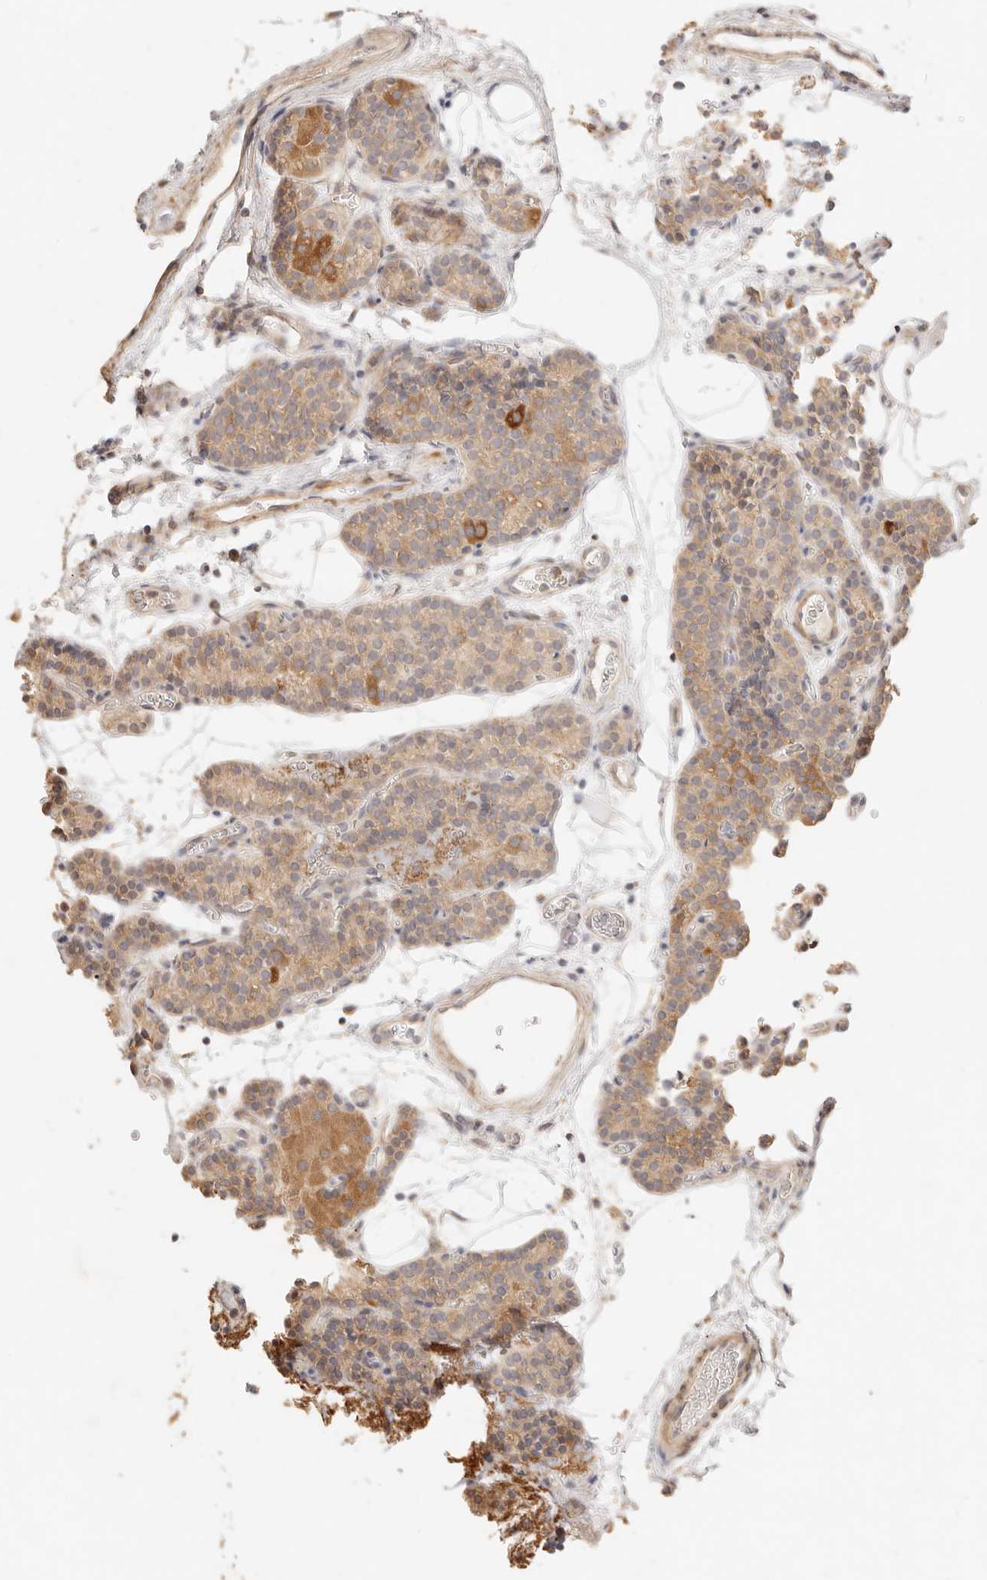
{"staining": {"intensity": "moderate", "quantity": ">75%", "location": "cytoplasmic/membranous"}, "tissue": "parathyroid gland", "cell_type": "Glandular cells", "image_type": "normal", "snomed": [{"axis": "morphology", "description": "Normal tissue, NOS"}, {"axis": "topography", "description": "Parathyroid gland"}], "caption": "Approximately >75% of glandular cells in benign human parathyroid gland reveal moderate cytoplasmic/membranous protein expression as visualized by brown immunohistochemical staining.", "gene": "RUBCNL", "patient": {"sex": "female", "age": 64}}